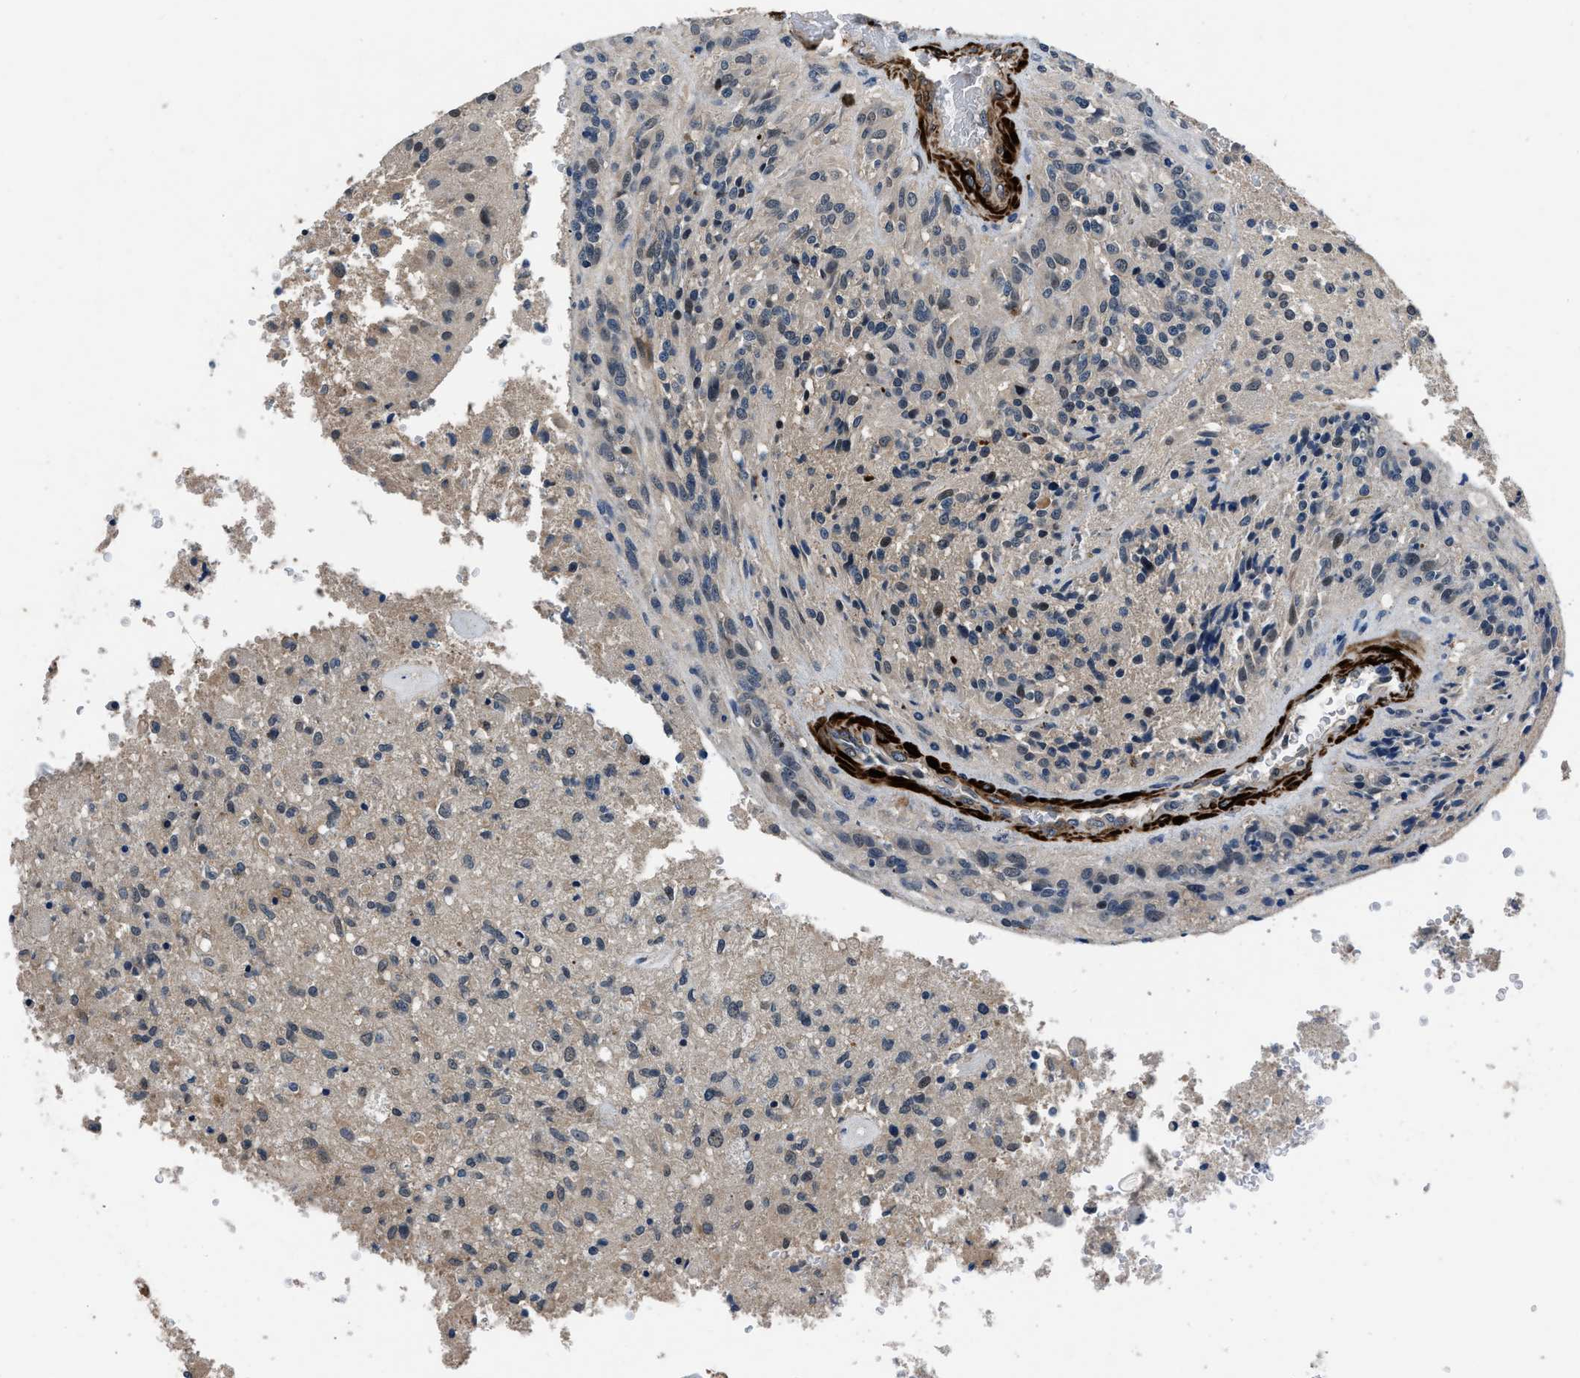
{"staining": {"intensity": "moderate", "quantity": "<25%", "location": "nuclear"}, "tissue": "glioma", "cell_type": "Tumor cells", "image_type": "cancer", "snomed": [{"axis": "morphology", "description": "Normal tissue, NOS"}, {"axis": "morphology", "description": "Glioma, malignant, High grade"}, {"axis": "topography", "description": "Cerebral cortex"}], "caption": "A low amount of moderate nuclear staining is seen in approximately <25% of tumor cells in malignant glioma (high-grade) tissue.", "gene": "LANCL2", "patient": {"sex": "male", "age": 77}}